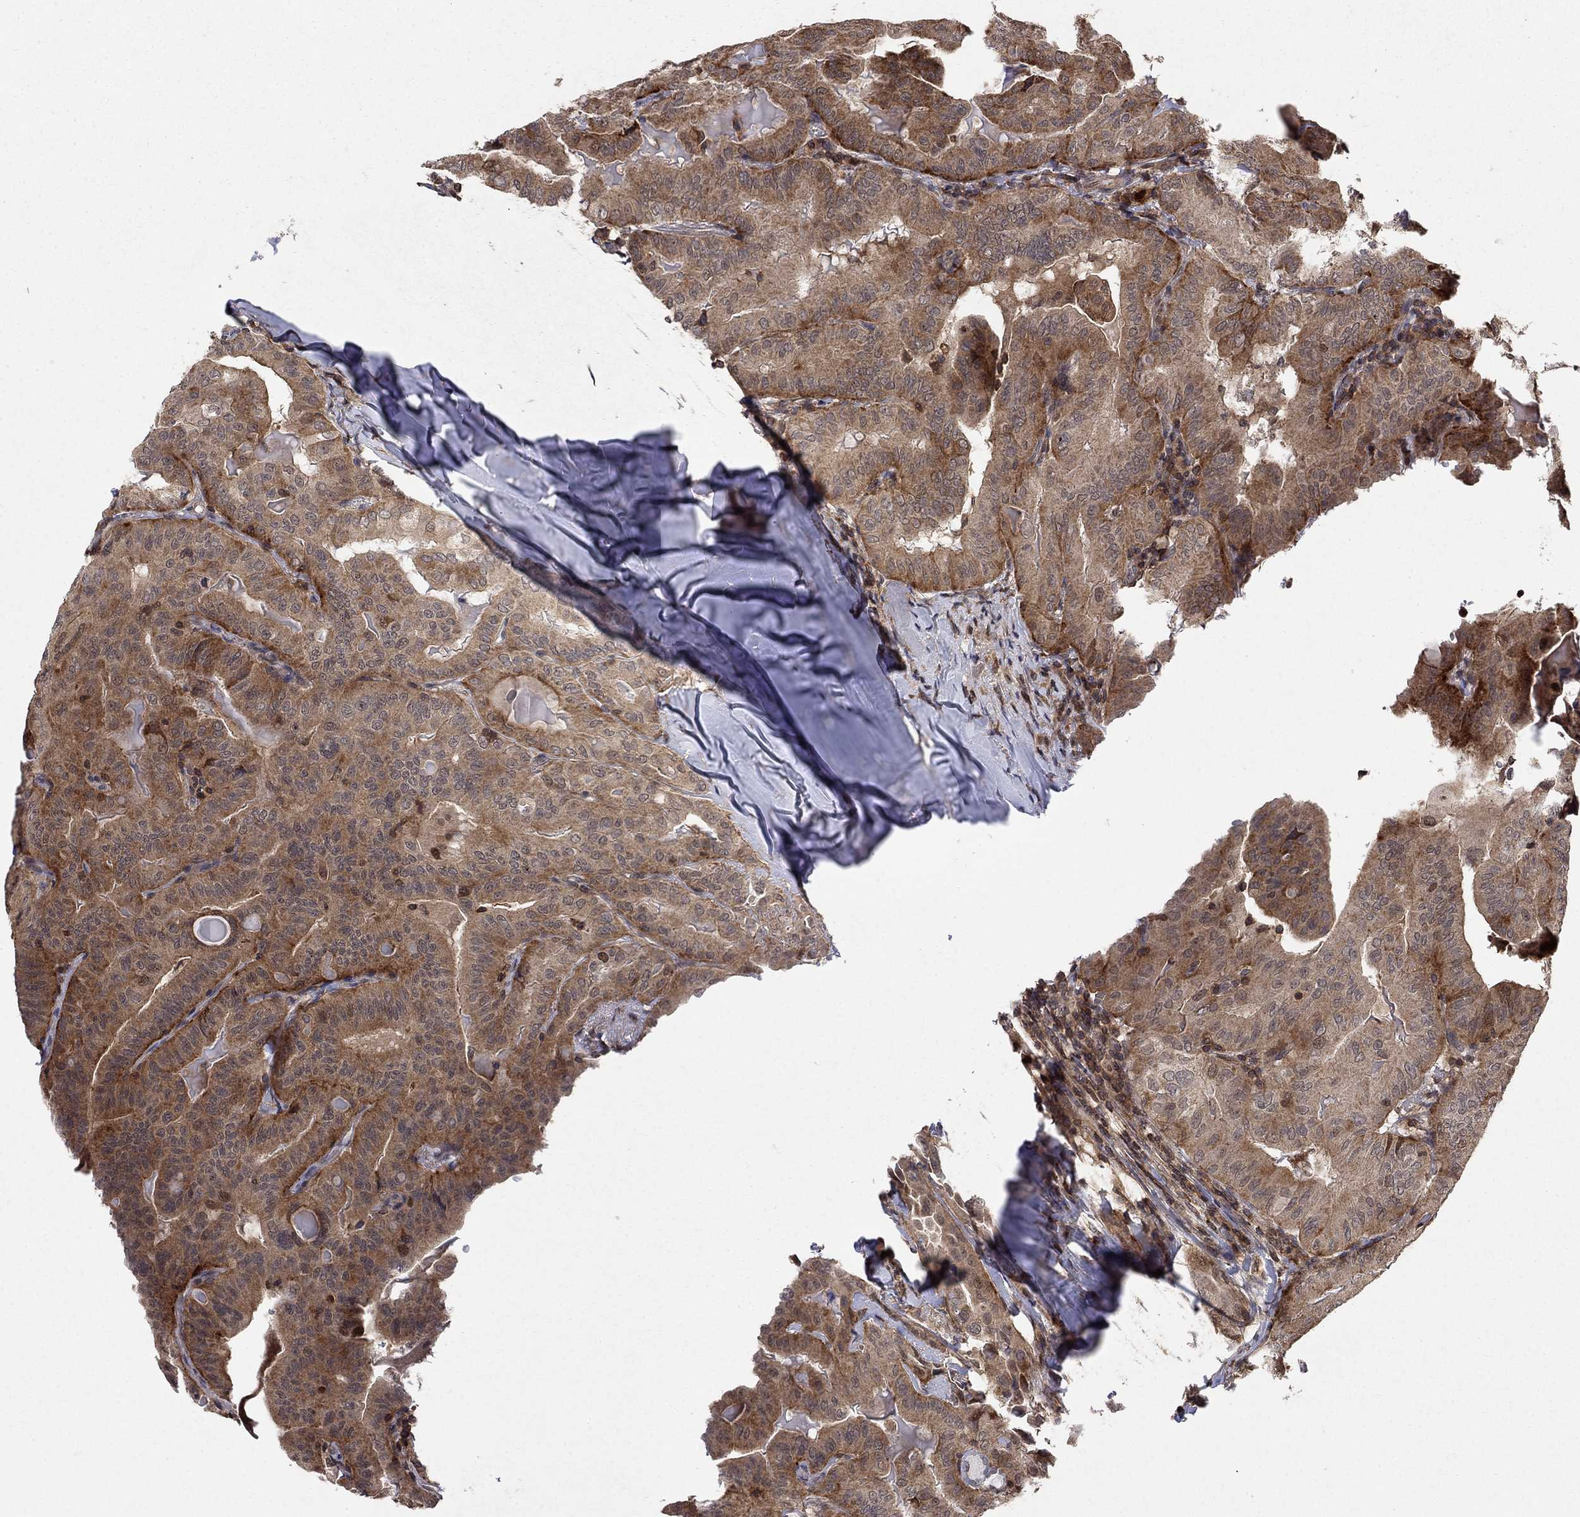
{"staining": {"intensity": "strong", "quantity": "25%-75%", "location": "cytoplasmic/membranous"}, "tissue": "thyroid cancer", "cell_type": "Tumor cells", "image_type": "cancer", "snomed": [{"axis": "morphology", "description": "Papillary adenocarcinoma, NOS"}, {"axis": "topography", "description": "Thyroid gland"}], "caption": "Papillary adenocarcinoma (thyroid) stained for a protein (brown) reveals strong cytoplasmic/membranous positive positivity in about 25%-75% of tumor cells.", "gene": "CCDC66", "patient": {"sex": "female", "age": 68}}